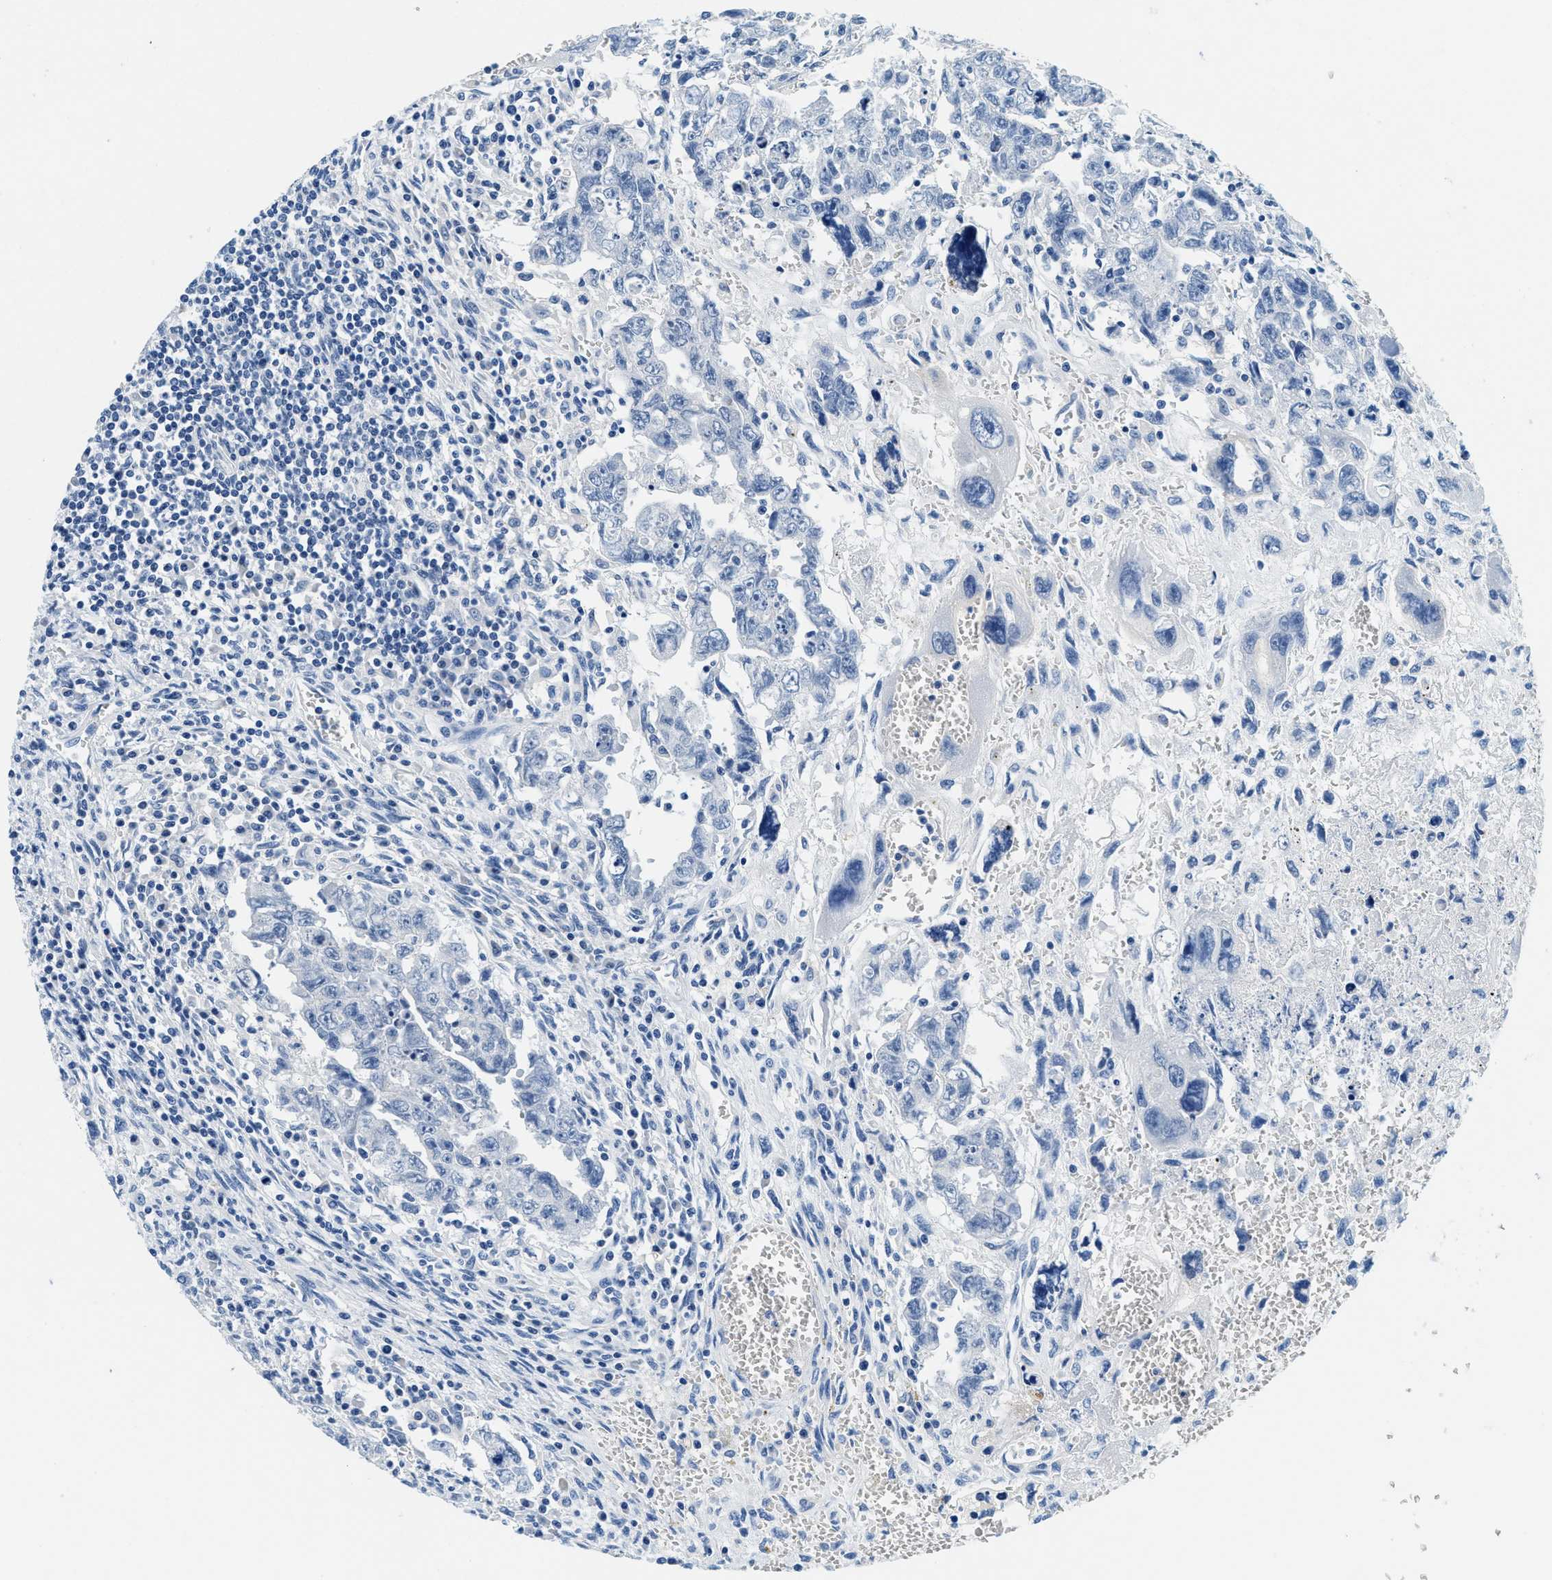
{"staining": {"intensity": "negative", "quantity": "none", "location": "none"}, "tissue": "testis cancer", "cell_type": "Tumor cells", "image_type": "cancer", "snomed": [{"axis": "morphology", "description": "Carcinoma, Embryonal, NOS"}, {"axis": "topography", "description": "Testis"}], "caption": "Tumor cells show no significant protein staining in testis cancer (embryonal carcinoma).", "gene": "GSTM3", "patient": {"sex": "male", "age": 28}}